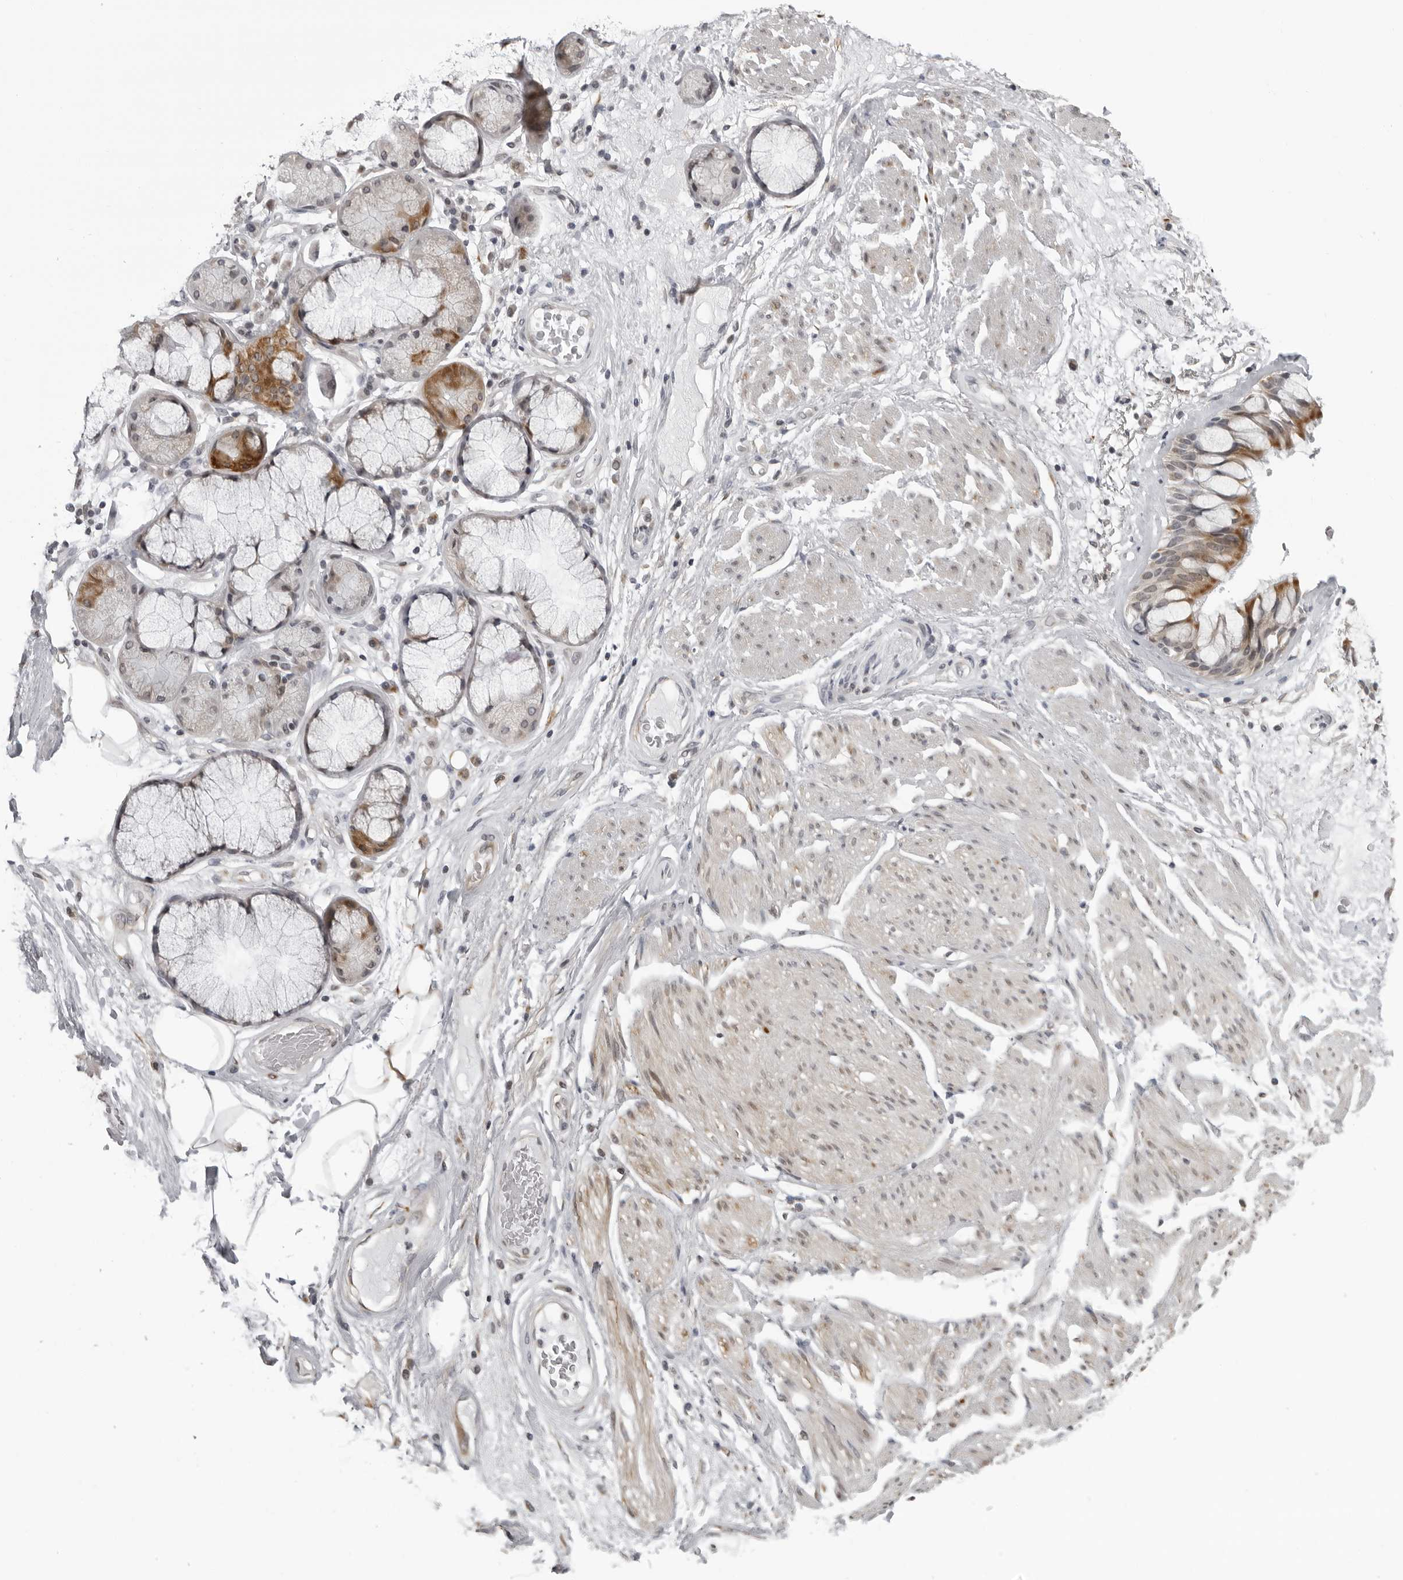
{"staining": {"intensity": "negative", "quantity": "none", "location": "none"}, "tissue": "adipose tissue", "cell_type": "Adipocytes", "image_type": "normal", "snomed": [{"axis": "morphology", "description": "Normal tissue, NOS"}, {"axis": "topography", "description": "Bronchus"}], "caption": "An IHC histopathology image of normal adipose tissue is shown. There is no staining in adipocytes of adipose tissue.", "gene": "RTCA", "patient": {"sex": "male", "age": 66}}